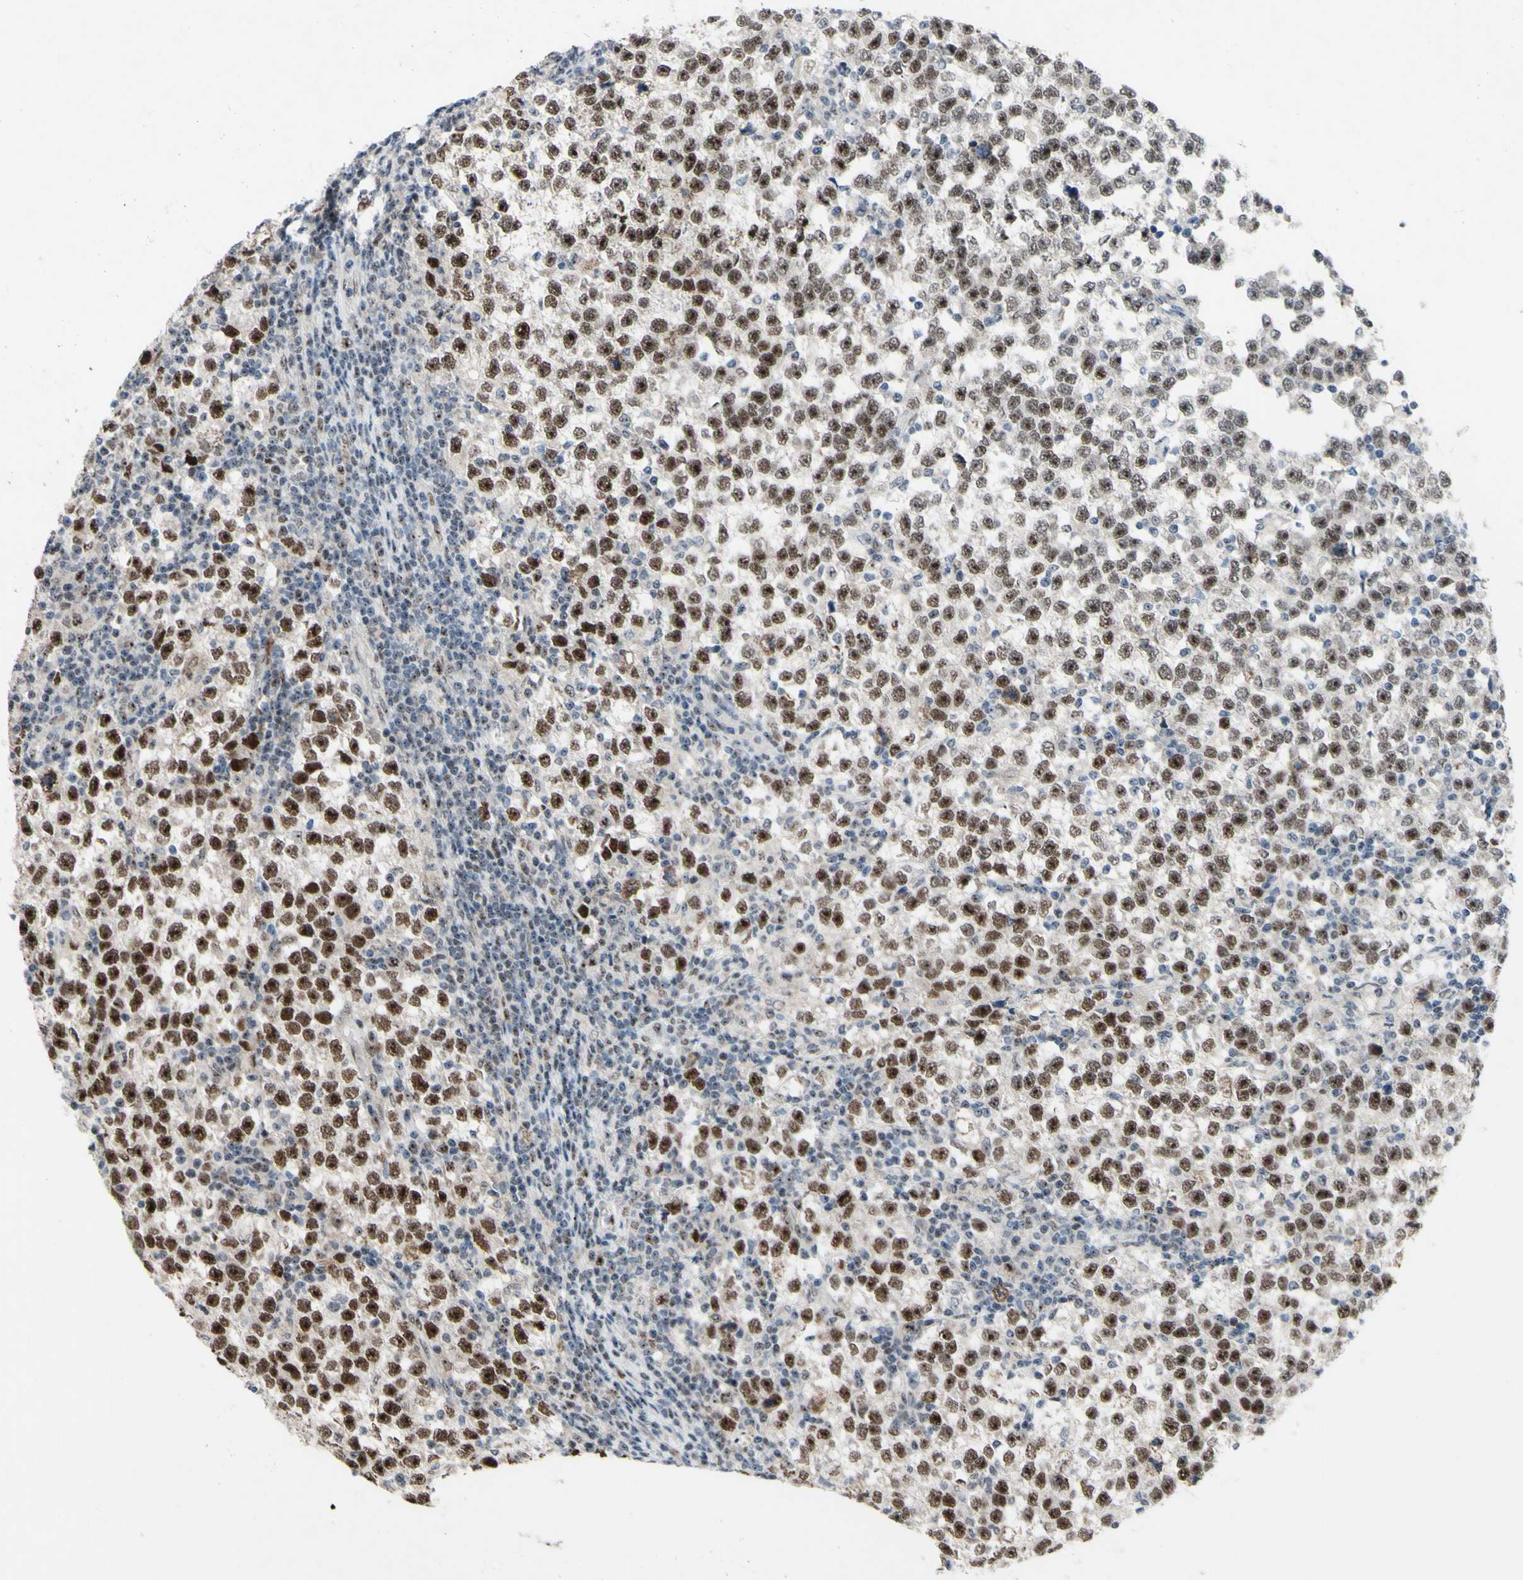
{"staining": {"intensity": "moderate", "quantity": ">75%", "location": "nuclear"}, "tissue": "testis cancer", "cell_type": "Tumor cells", "image_type": "cancer", "snomed": [{"axis": "morphology", "description": "Seminoma, NOS"}, {"axis": "topography", "description": "Testis"}], "caption": "Immunohistochemical staining of human testis cancer (seminoma) demonstrates moderate nuclear protein positivity in about >75% of tumor cells.", "gene": "POLR1A", "patient": {"sex": "male", "age": 43}}